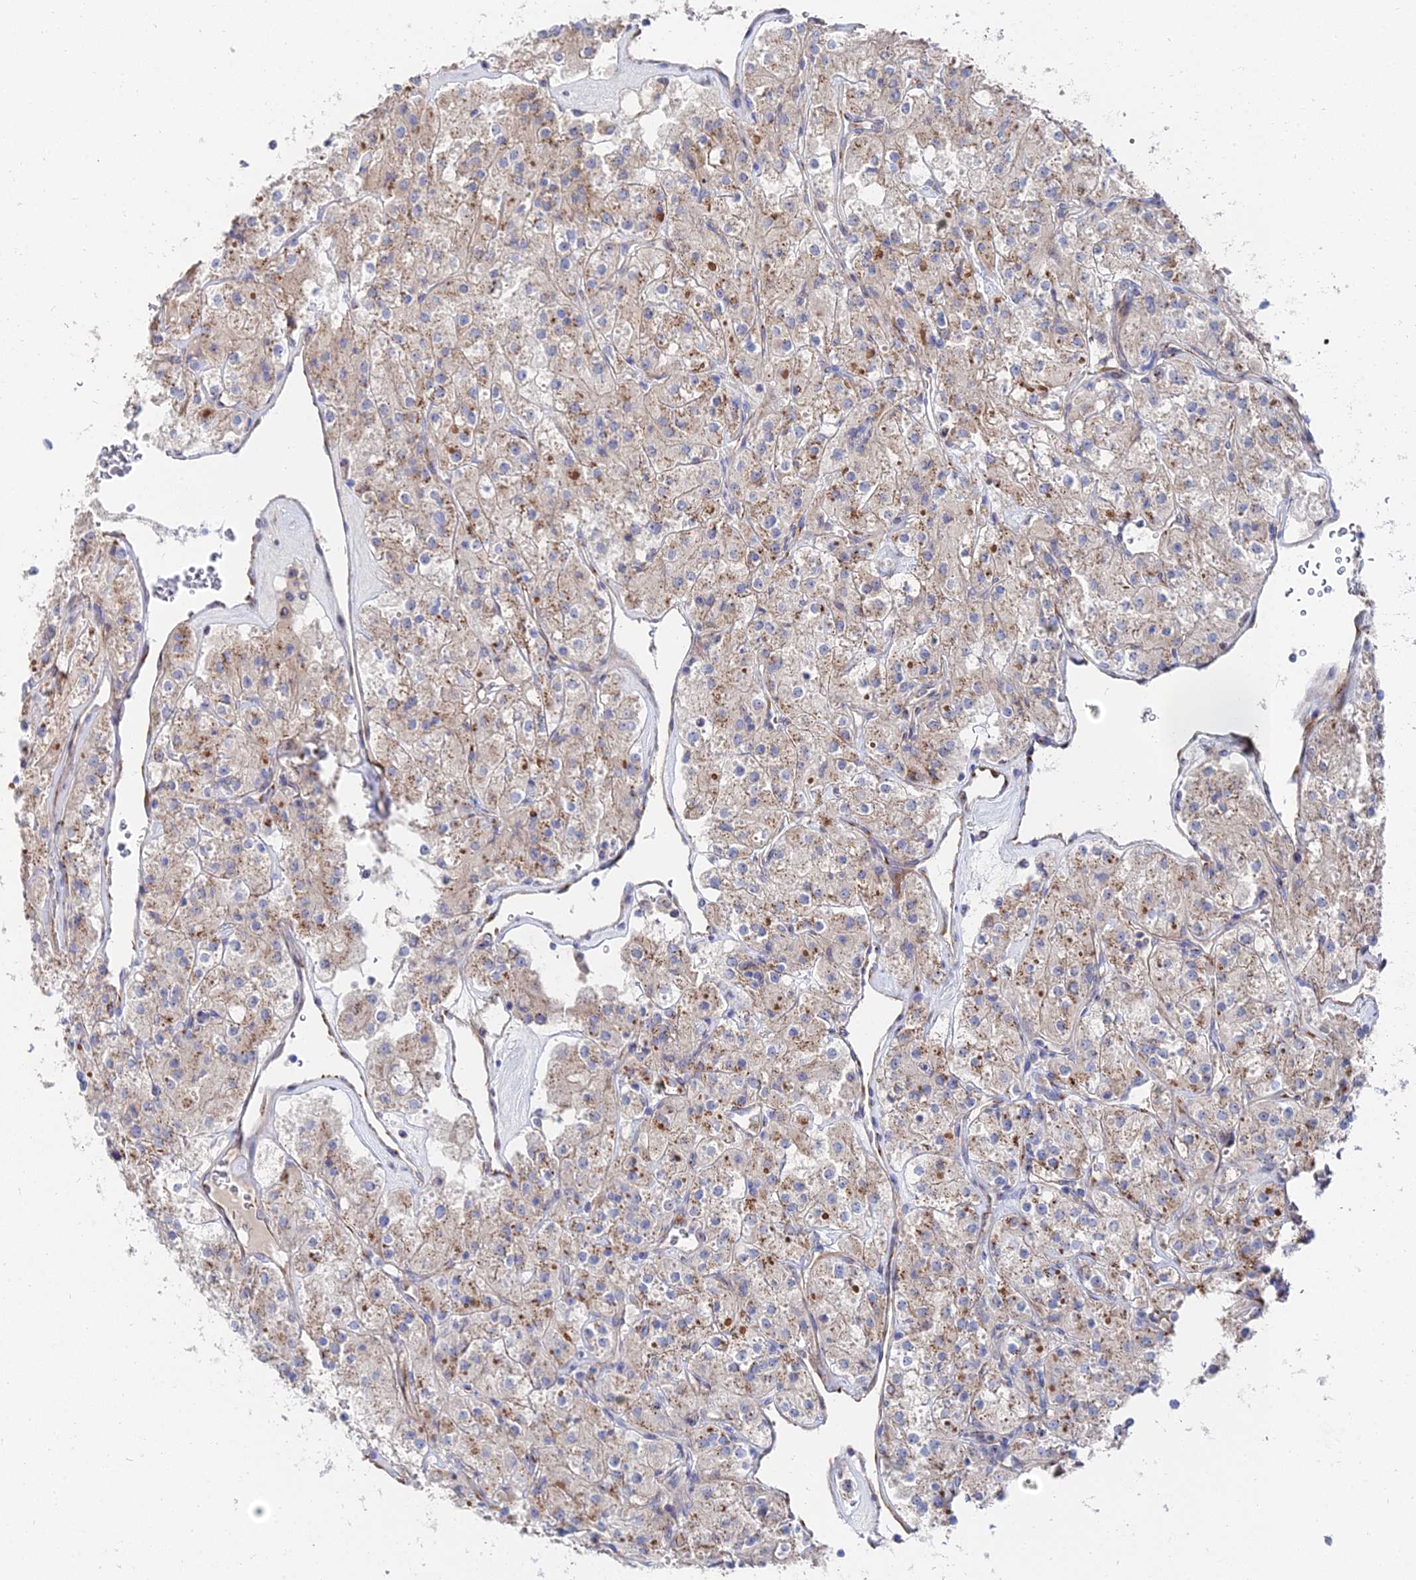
{"staining": {"intensity": "moderate", "quantity": ">75%", "location": "cytoplasmic/membranous"}, "tissue": "renal cancer", "cell_type": "Tumor cells", "image_type": "cancer", "snomed": [{"axis": "morphology", "description": "Adenocarcinoma, NOS"}, {"axis": "topography", "description": "Kidney"}], "caption": "The immunohistochemical stain shows moderate cytoplasmic/membranous expression in tumor cells of renal cancer tissue. Nuclei are stained in blue.", "gene": "BORCS8", "patient": {"sex": "male", "age": 77}}